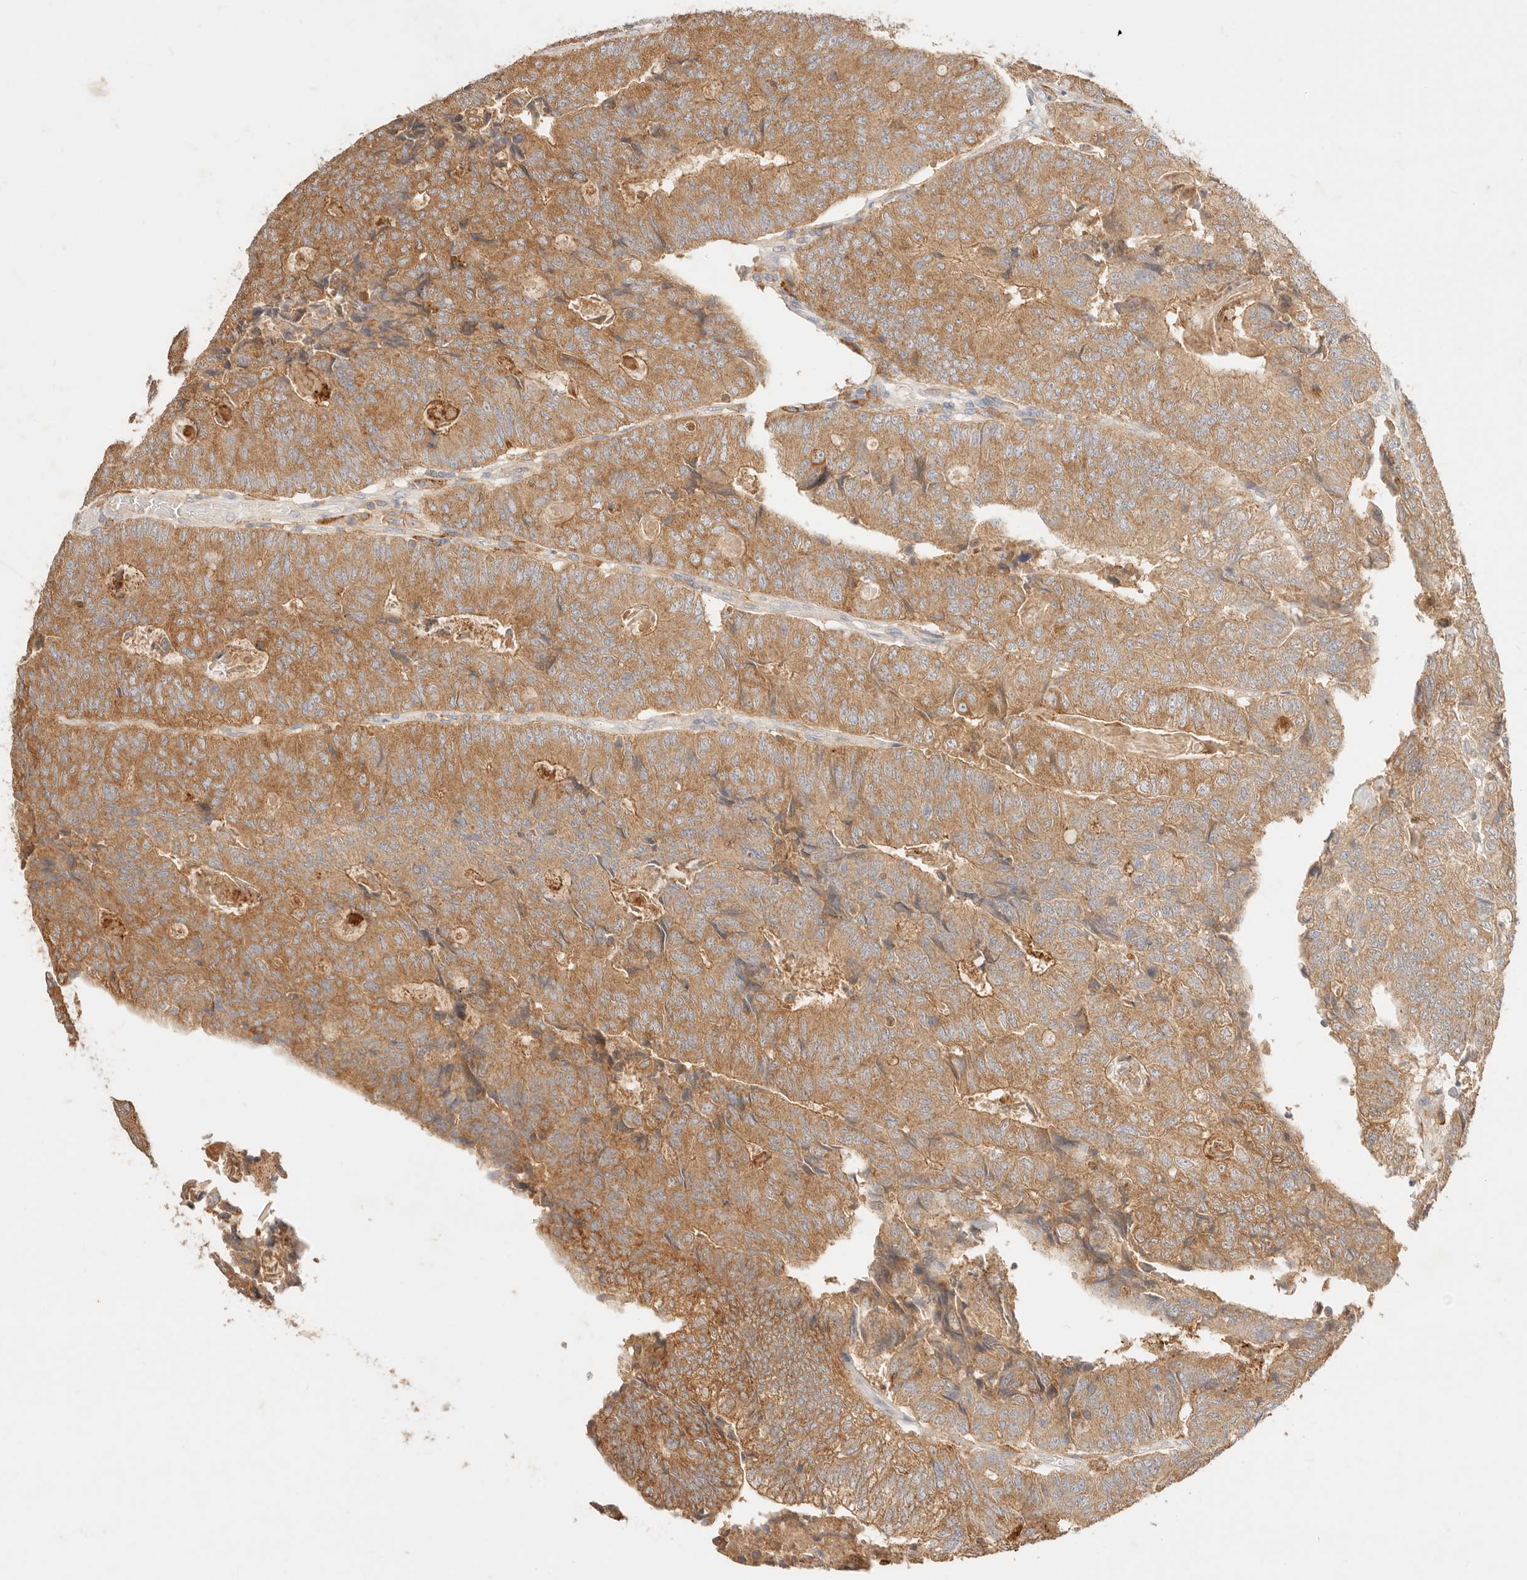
{"staining": {"intensity": "moderate", "quantity": ">75%", "location": "cytoplasmic/membranous"}, "tissue": "colorectal cancer", "cell_type": "Tumor cells", "image_type": "cancer", "snomed": [{"axis": "morphology", "description": "Adenocarcinoma, NOS"}, {"axis": "topography", "description": "Colon"}], "caption": "Colorectal cancer stained with a brown dye displays moderate cytoplasmic/membranous positive staining in approximately >75% of tumor cells.", "gene": "HK2", "patient": {"sex": "female", "age": 67}}